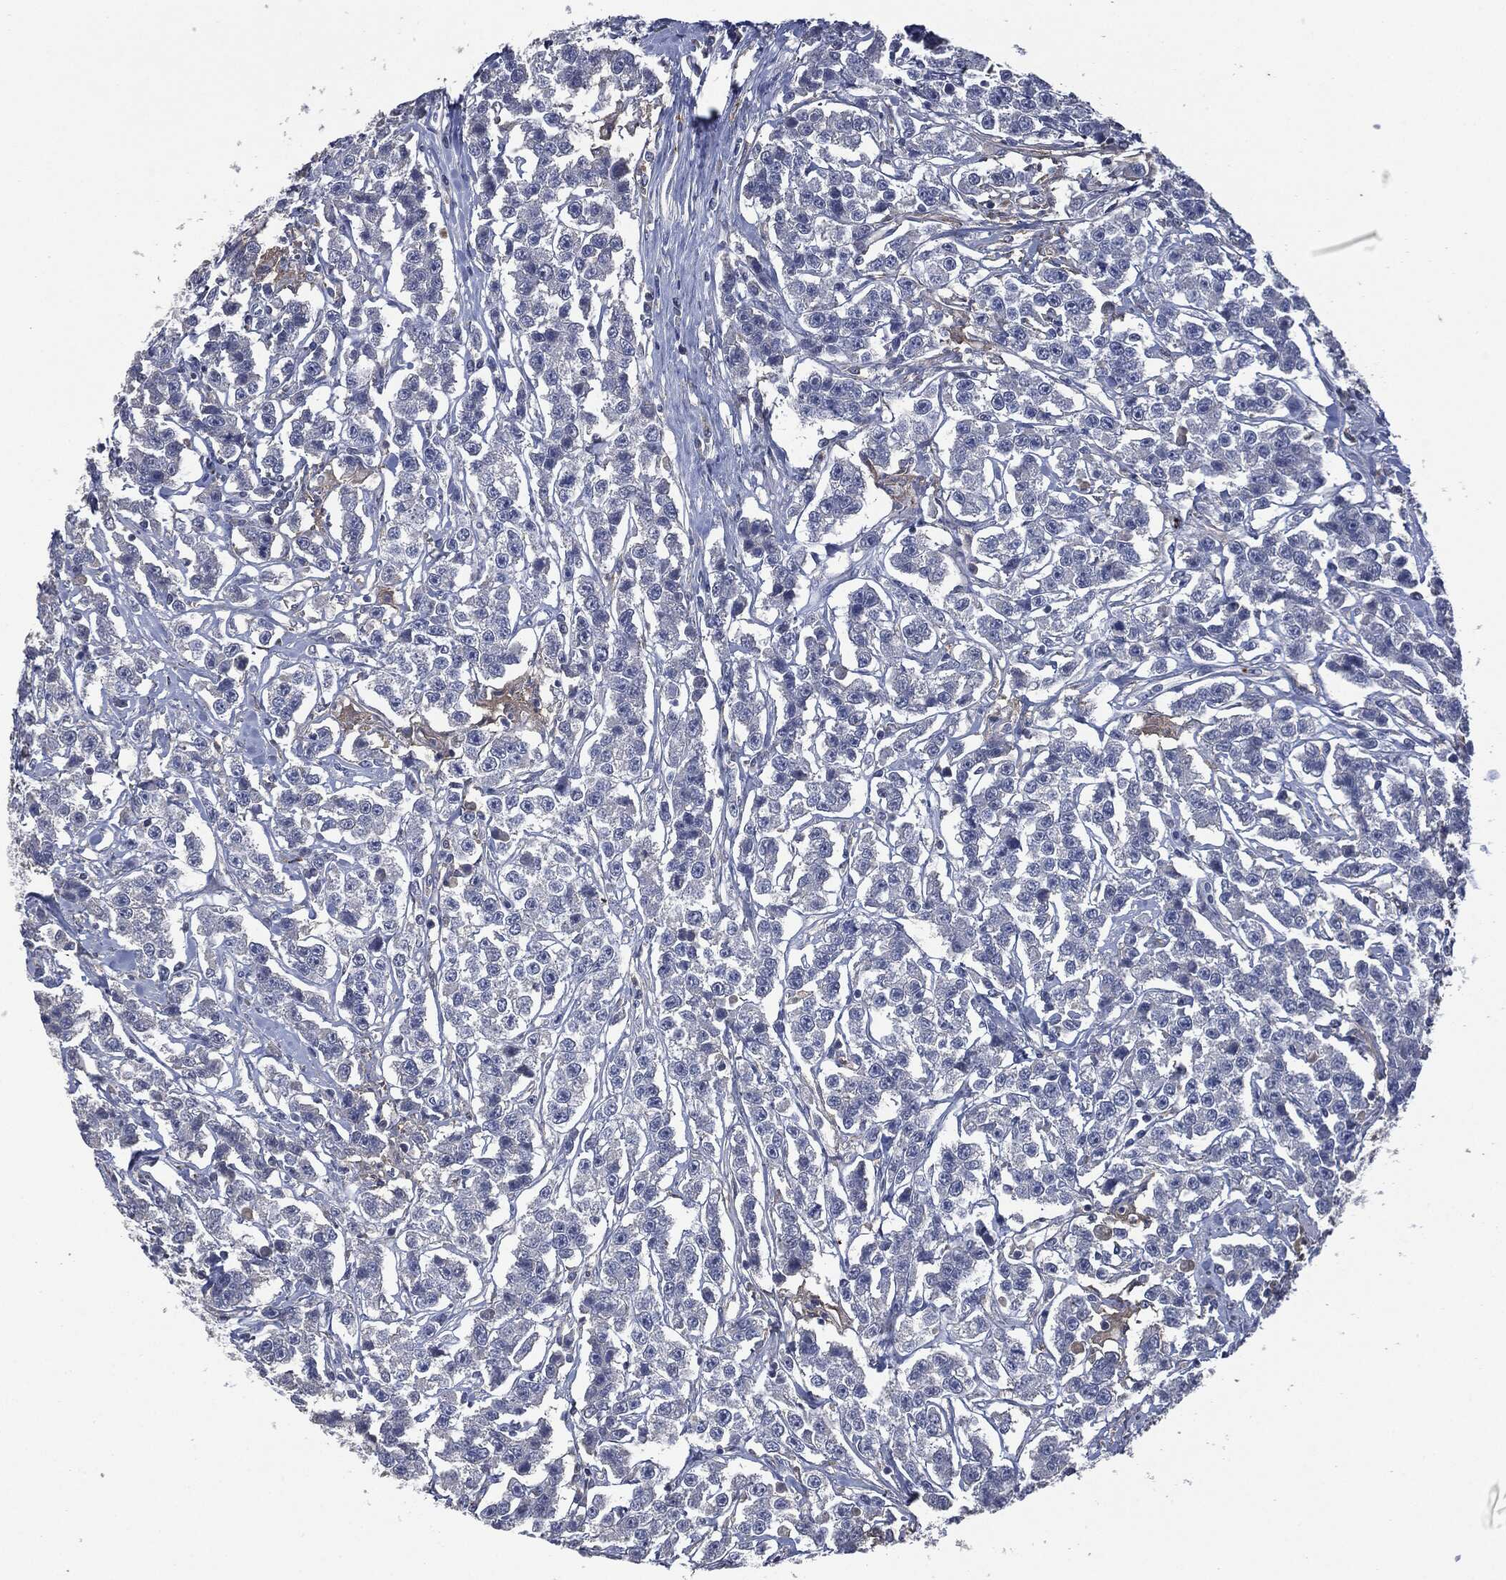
{"staining": {"intensity": "negative", "quantity": "none", "location": "none"}, "tissue": "testis cancer", "cell_type": "Tumor cells", "image_type": "cancer", "snomed": [{"axis": "morphology", "description": "Seminoma, NOS"}, {"axis": "topography", "description": "Testis"}], "caption": "Immunohistochemical staining of seminoma (testis) reveals no significant expression in tumor cells.", "gene": "CD33", "patient": {"sex": "male", "age": 59}}